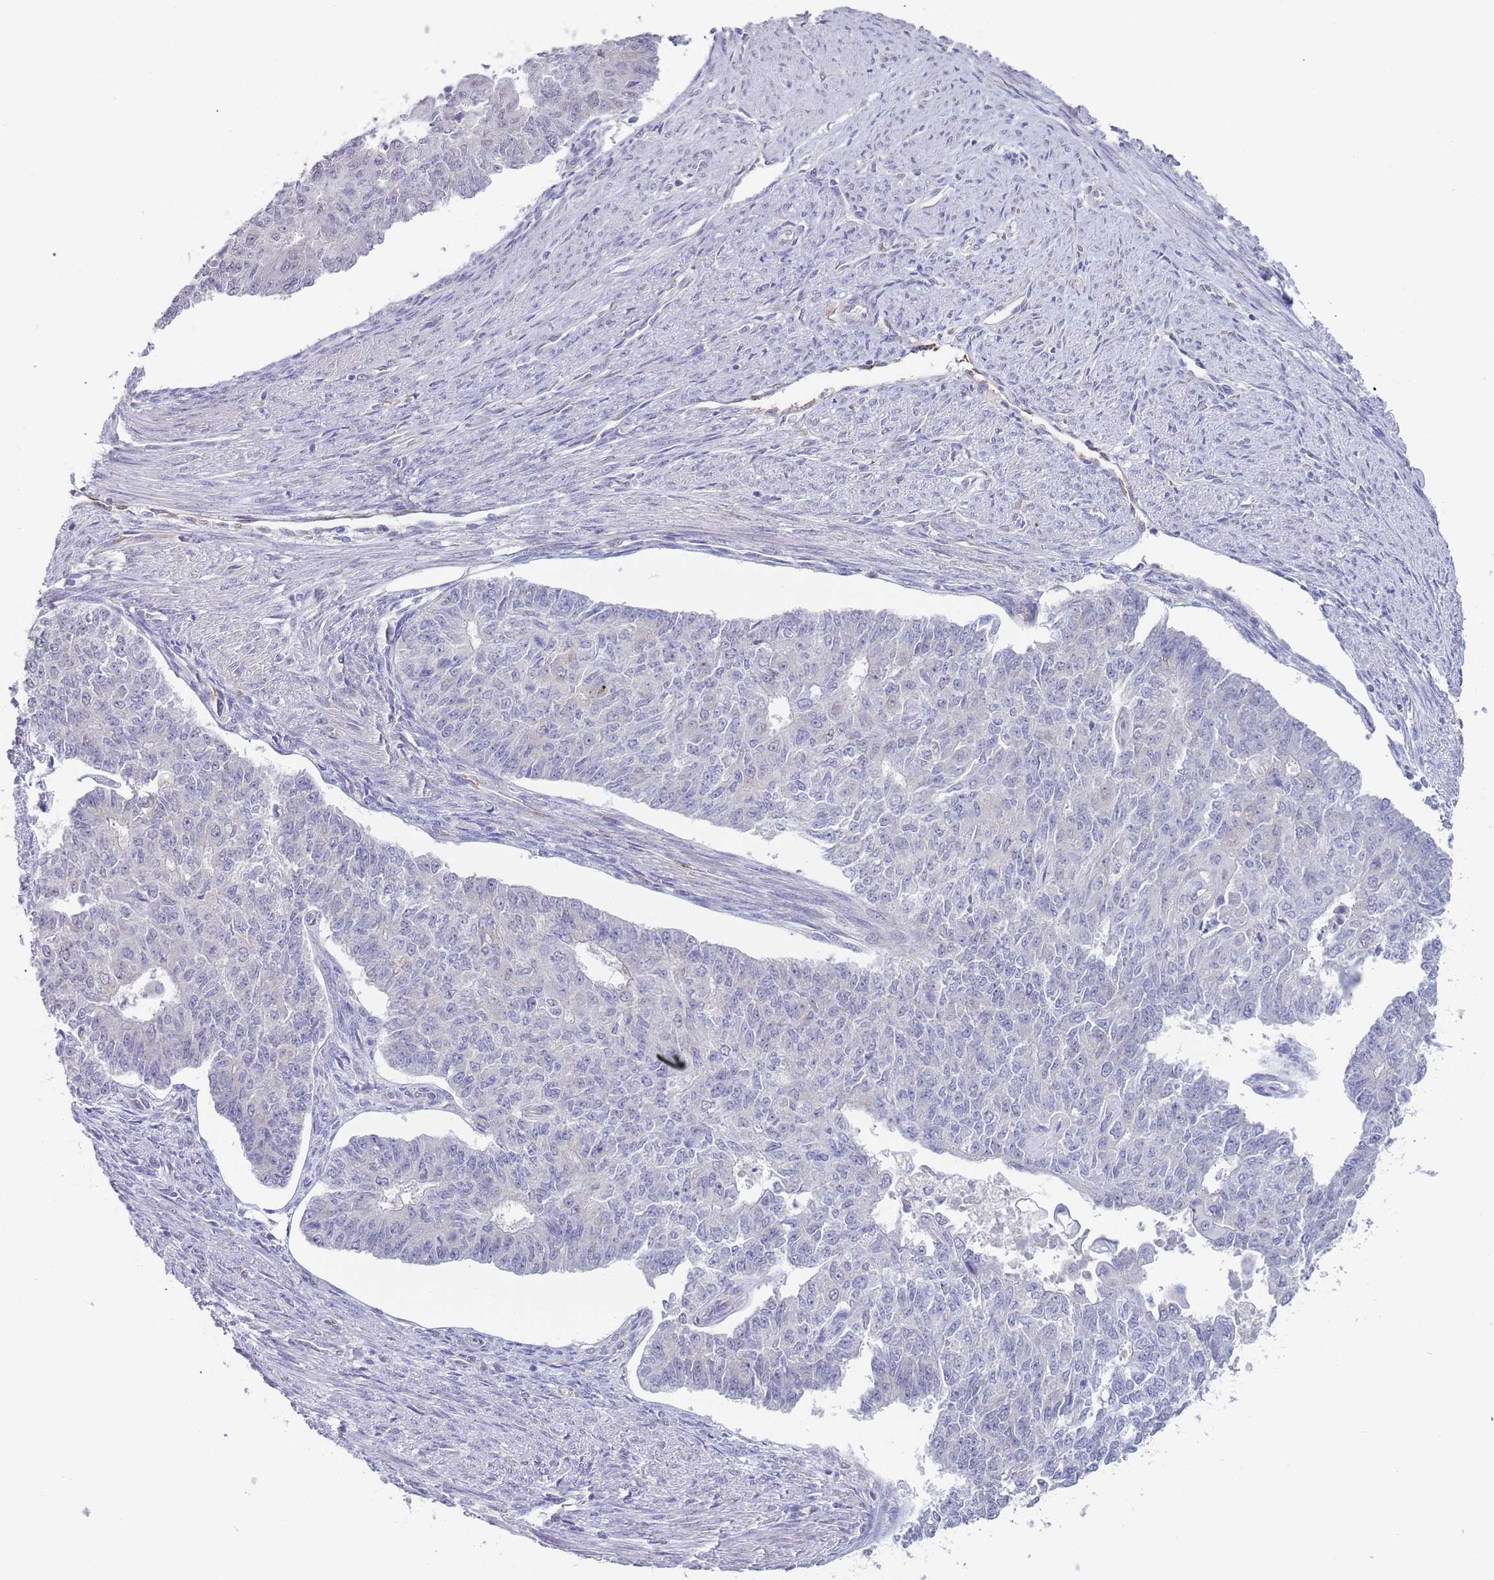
{"staining": {"intensity": "negative", "quantity": "none", "location": "none"}, "tissue": "endometrial cancer", "cell_type": "Tumor cells", "image_type": "cancer", "snomed": [{"axis": "morphology", "description": "Adenocarcinoma, NOS"}, {"axis": "topography", "description": "Endometrium"}], "caption": "Endometrial cancer stained for a protein using IHC displays no expression tumor cells.", "gene": "TNRC6C", "patient": {"sex": "female", "age": 32}}